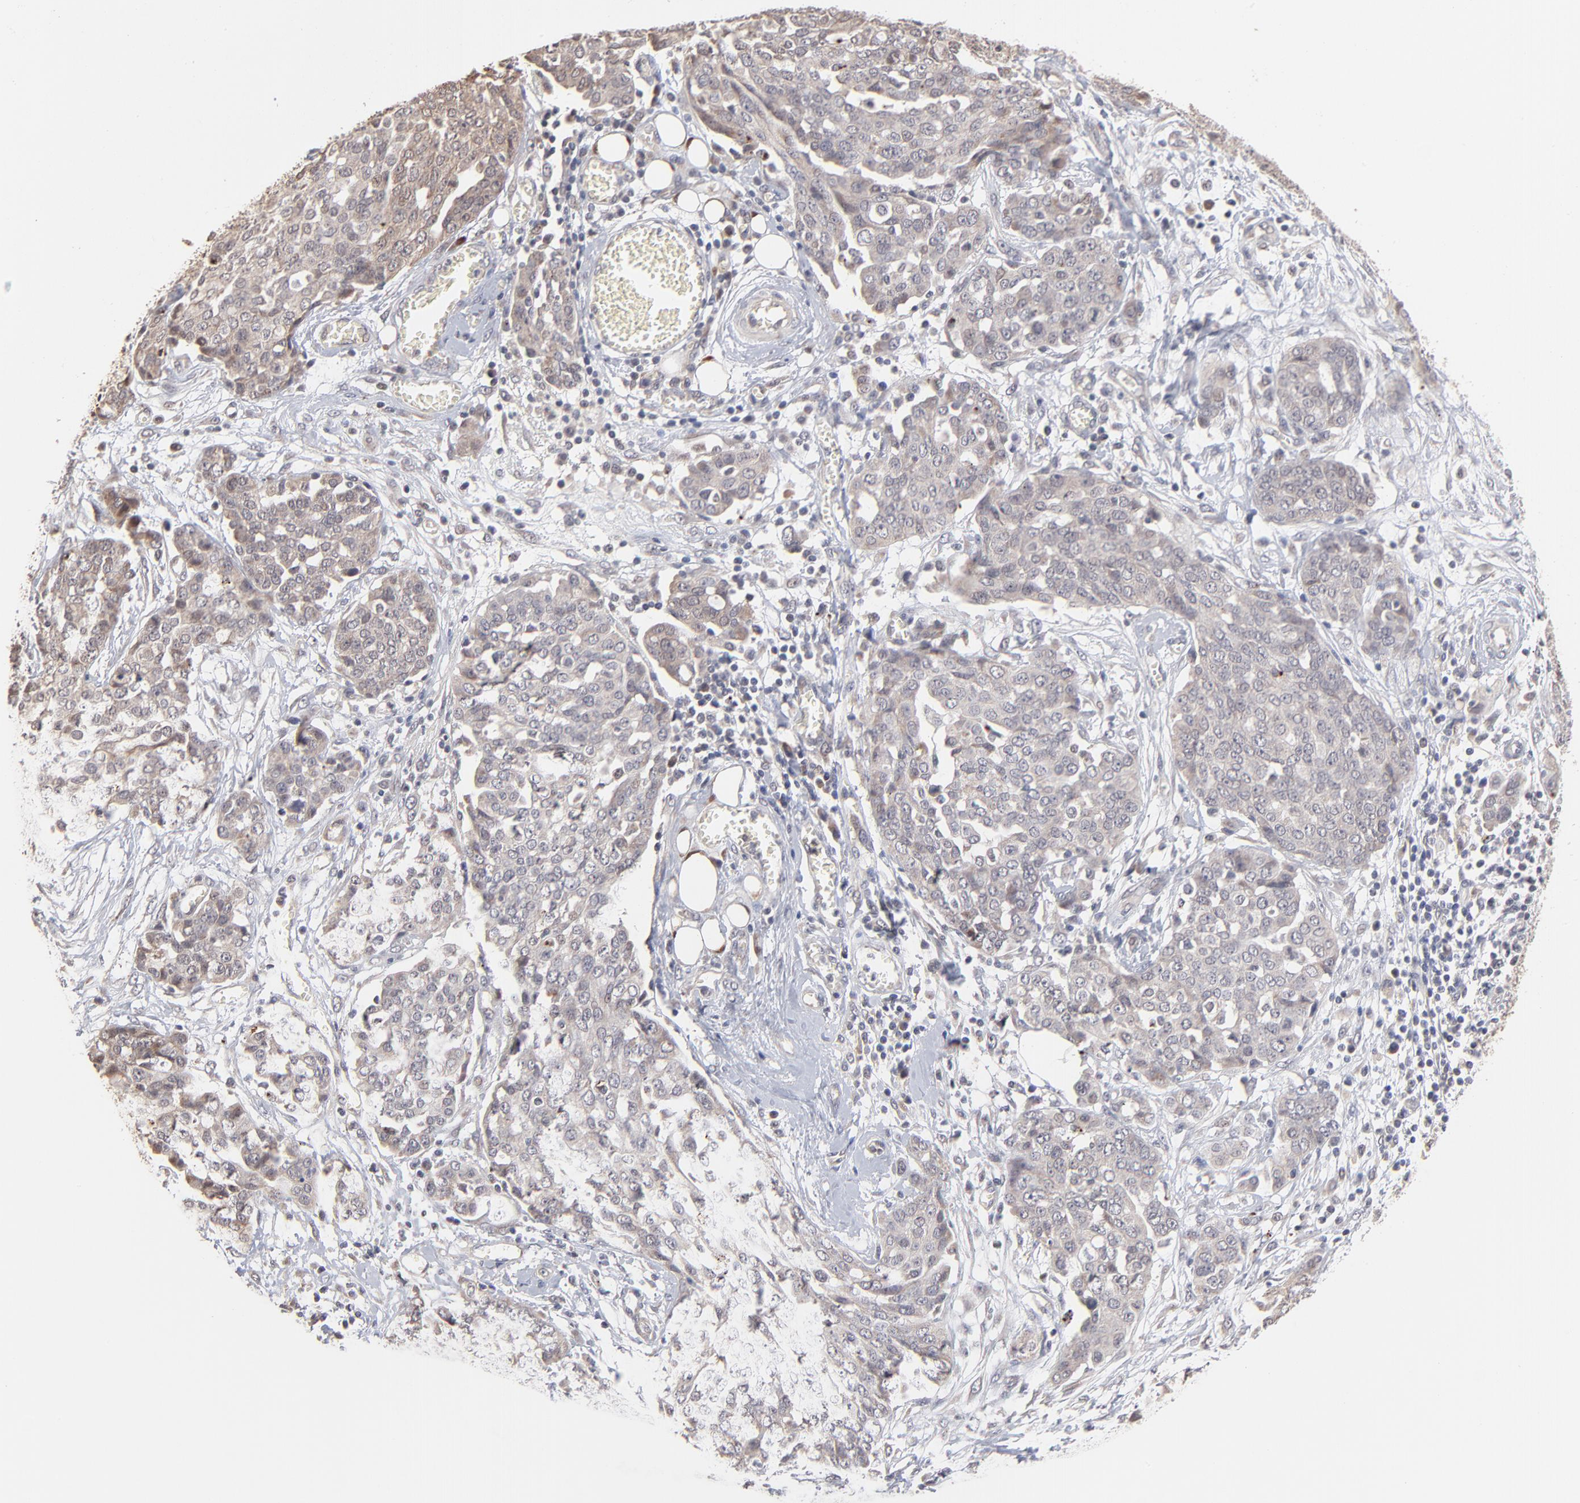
{"staining": {"intensity": "weak", "quantity": "25%-75%", "location": "cytoplasmic/membranous,nuclear"}, "tissue": "ovarian cancer", "cell_type": "Tumor cells", "image_type": "cancer", "snomed": [{"axis": "morphology", "description": "Cystadenocarcinoma, serous, NOS"}, {"axis": "topography", "description": "Soft tissue"}, {"axis": "topography", "description": "Ovary"}], "caption": "Protein staining by IHC demonstrates weak cytoplasmic/membranous and nuclear positivity in about 25%-75% of tumor cells in ovarian cancer (serous cystadenocarcinoma).", "gene": "MSL2", "patient": {"sex": "female", "age": 57}}